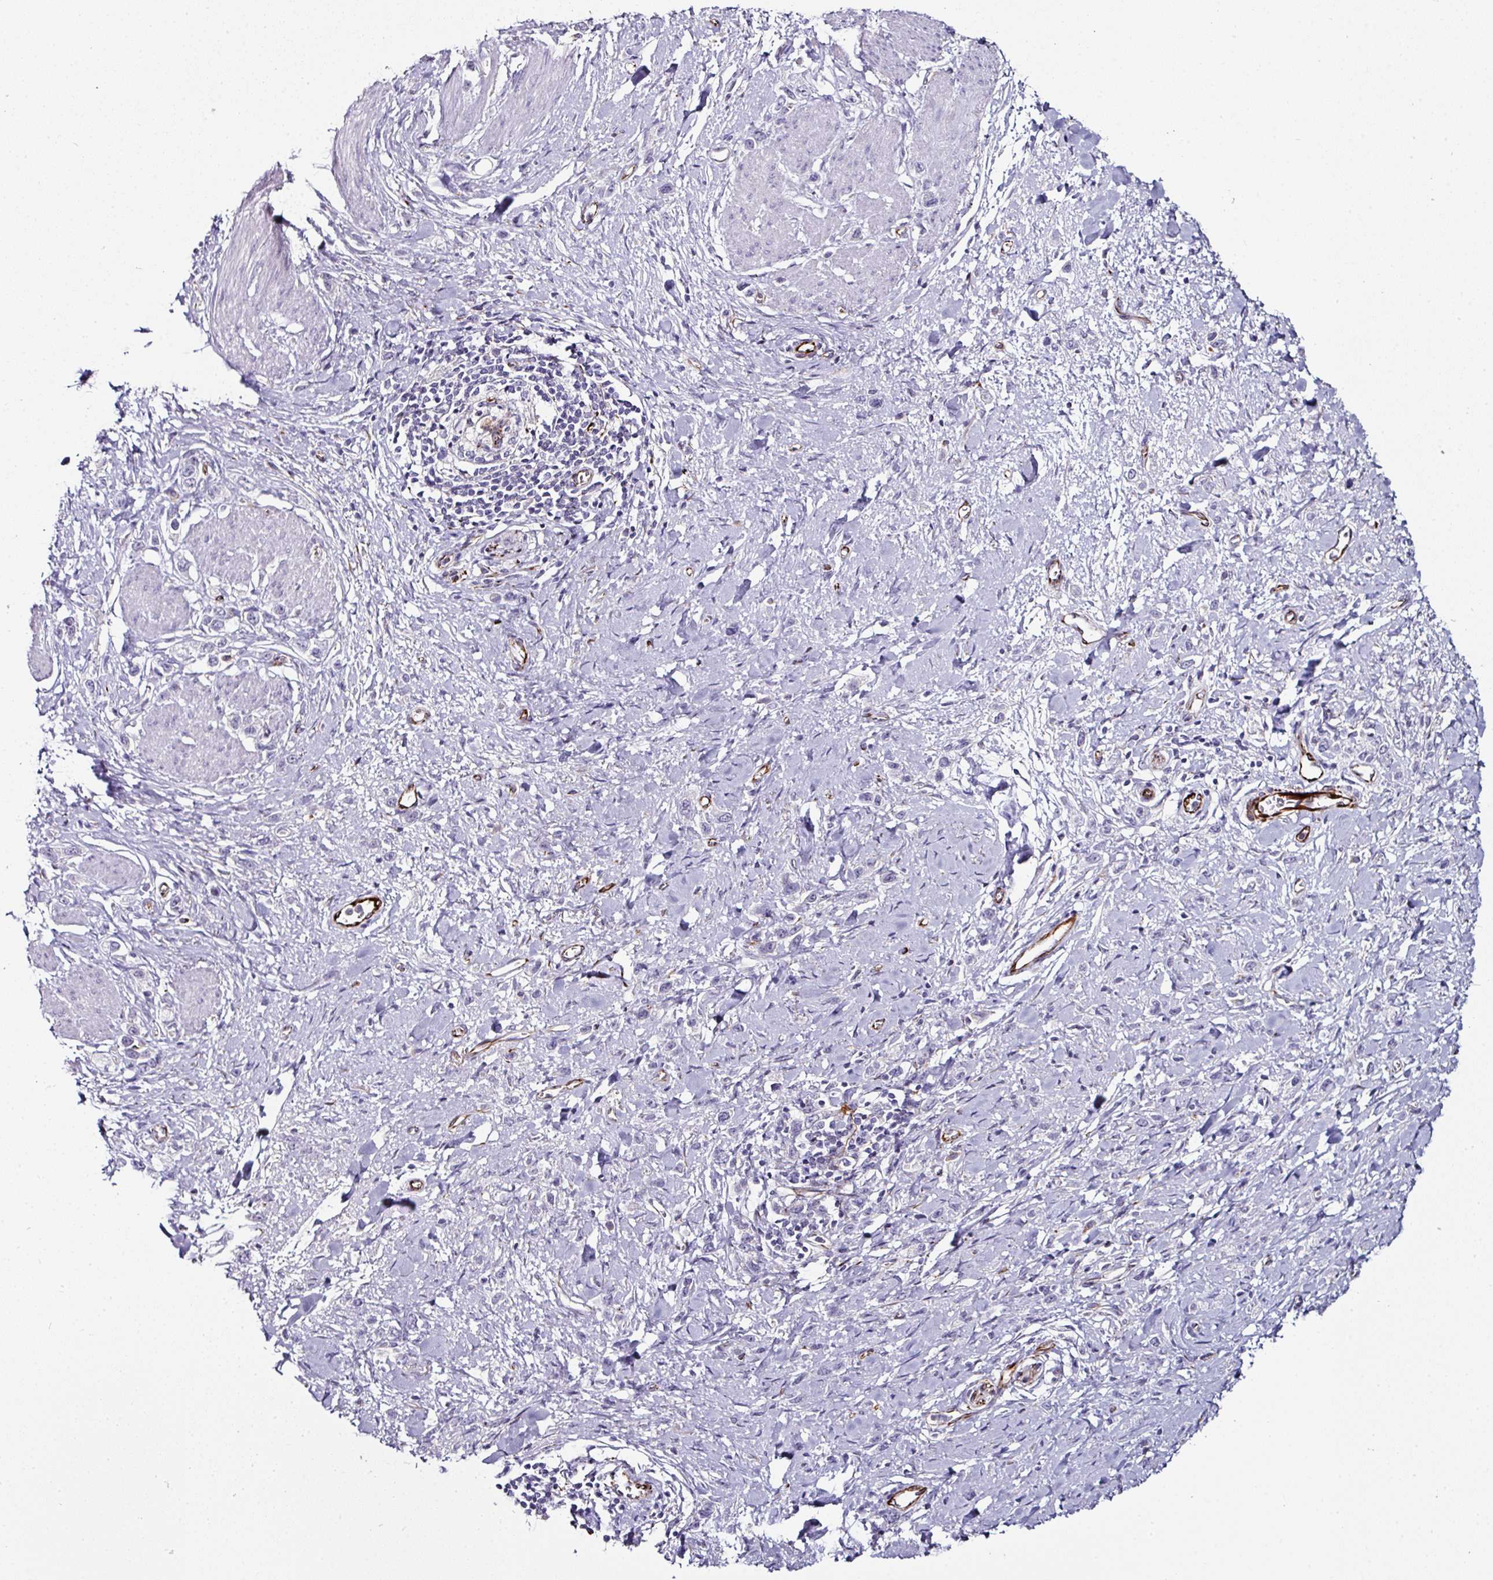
{"staining": {"intensity": "negative", "quantity": "none", "location": "none"}, "tissue": "stomach cancer", "cell_type": "Tumor cells", "image_type": "cancer", "snomed": [{"axis": "morphology", "description": "Adenocarcinoma, NOS"}, {"axis": "topography", "description": "Stomach"}], "caption": "A histopathology image of stomach cancer stained for a protein shows no brown staining in tumor cells. (DAB immunohistochemistry visualized using brightfield microscopy, high magnification).", "gene": "TMPRSS9", "patient": {"sex": "female", "age": 65}}